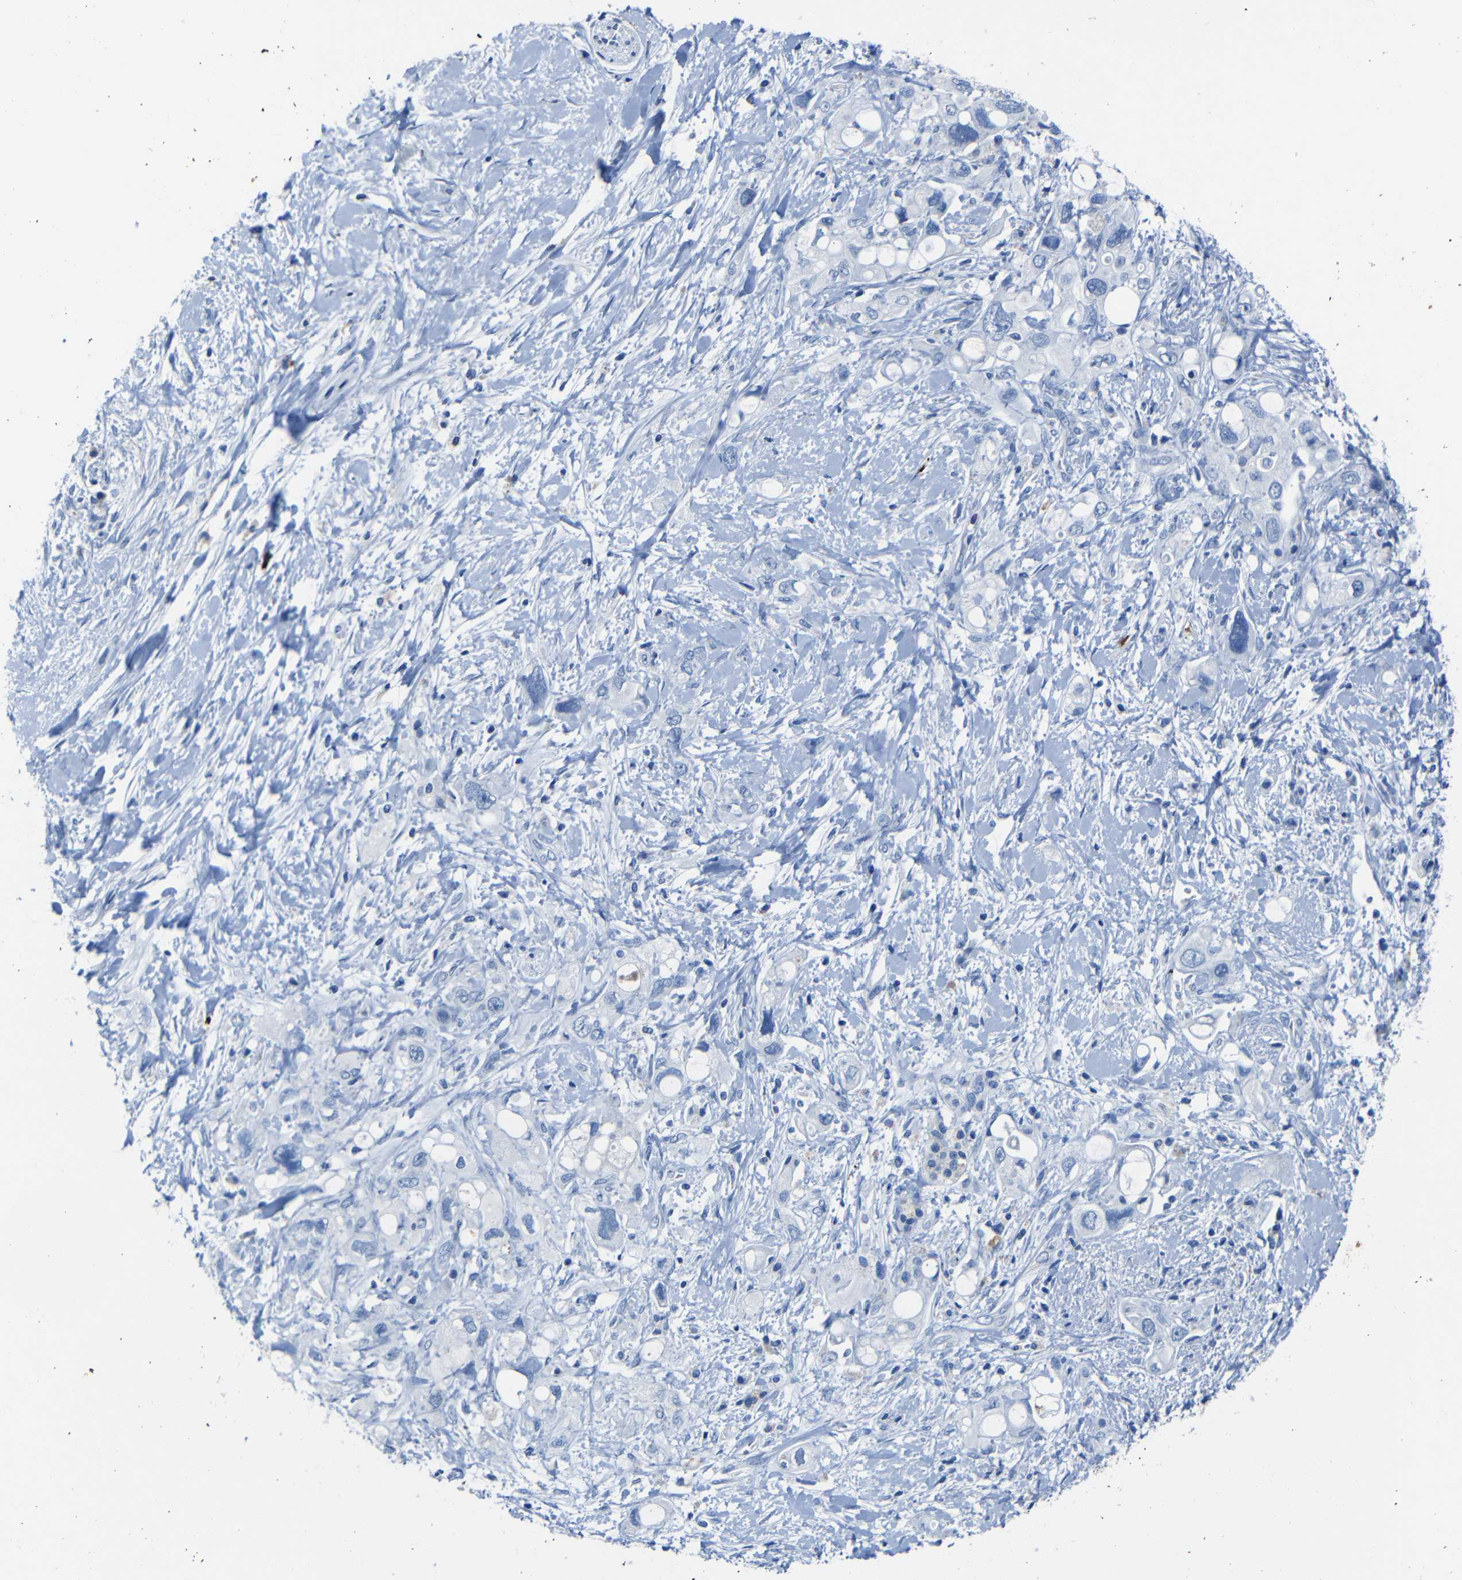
{"staining": {"intensity": "negative", "quantity": "none", "location": "none"}, "tissue": "pancreatic cancer", "cell_type": "Tumor cells", "image_type": "cancer", "snomed": [{"axis": "morphology", "description": "Adenocarcinoma, NOS"}, {"axis": "topography", "description": "Pancreas"}], "caption": "An IHC histopathology image of pancreatic adenocarcinoma is shown. There is no staining in tumor cells of pancreatic adenocarcinoma.", "gene": "CLDN11", "patient": {"sex": "female", "age": 56}}